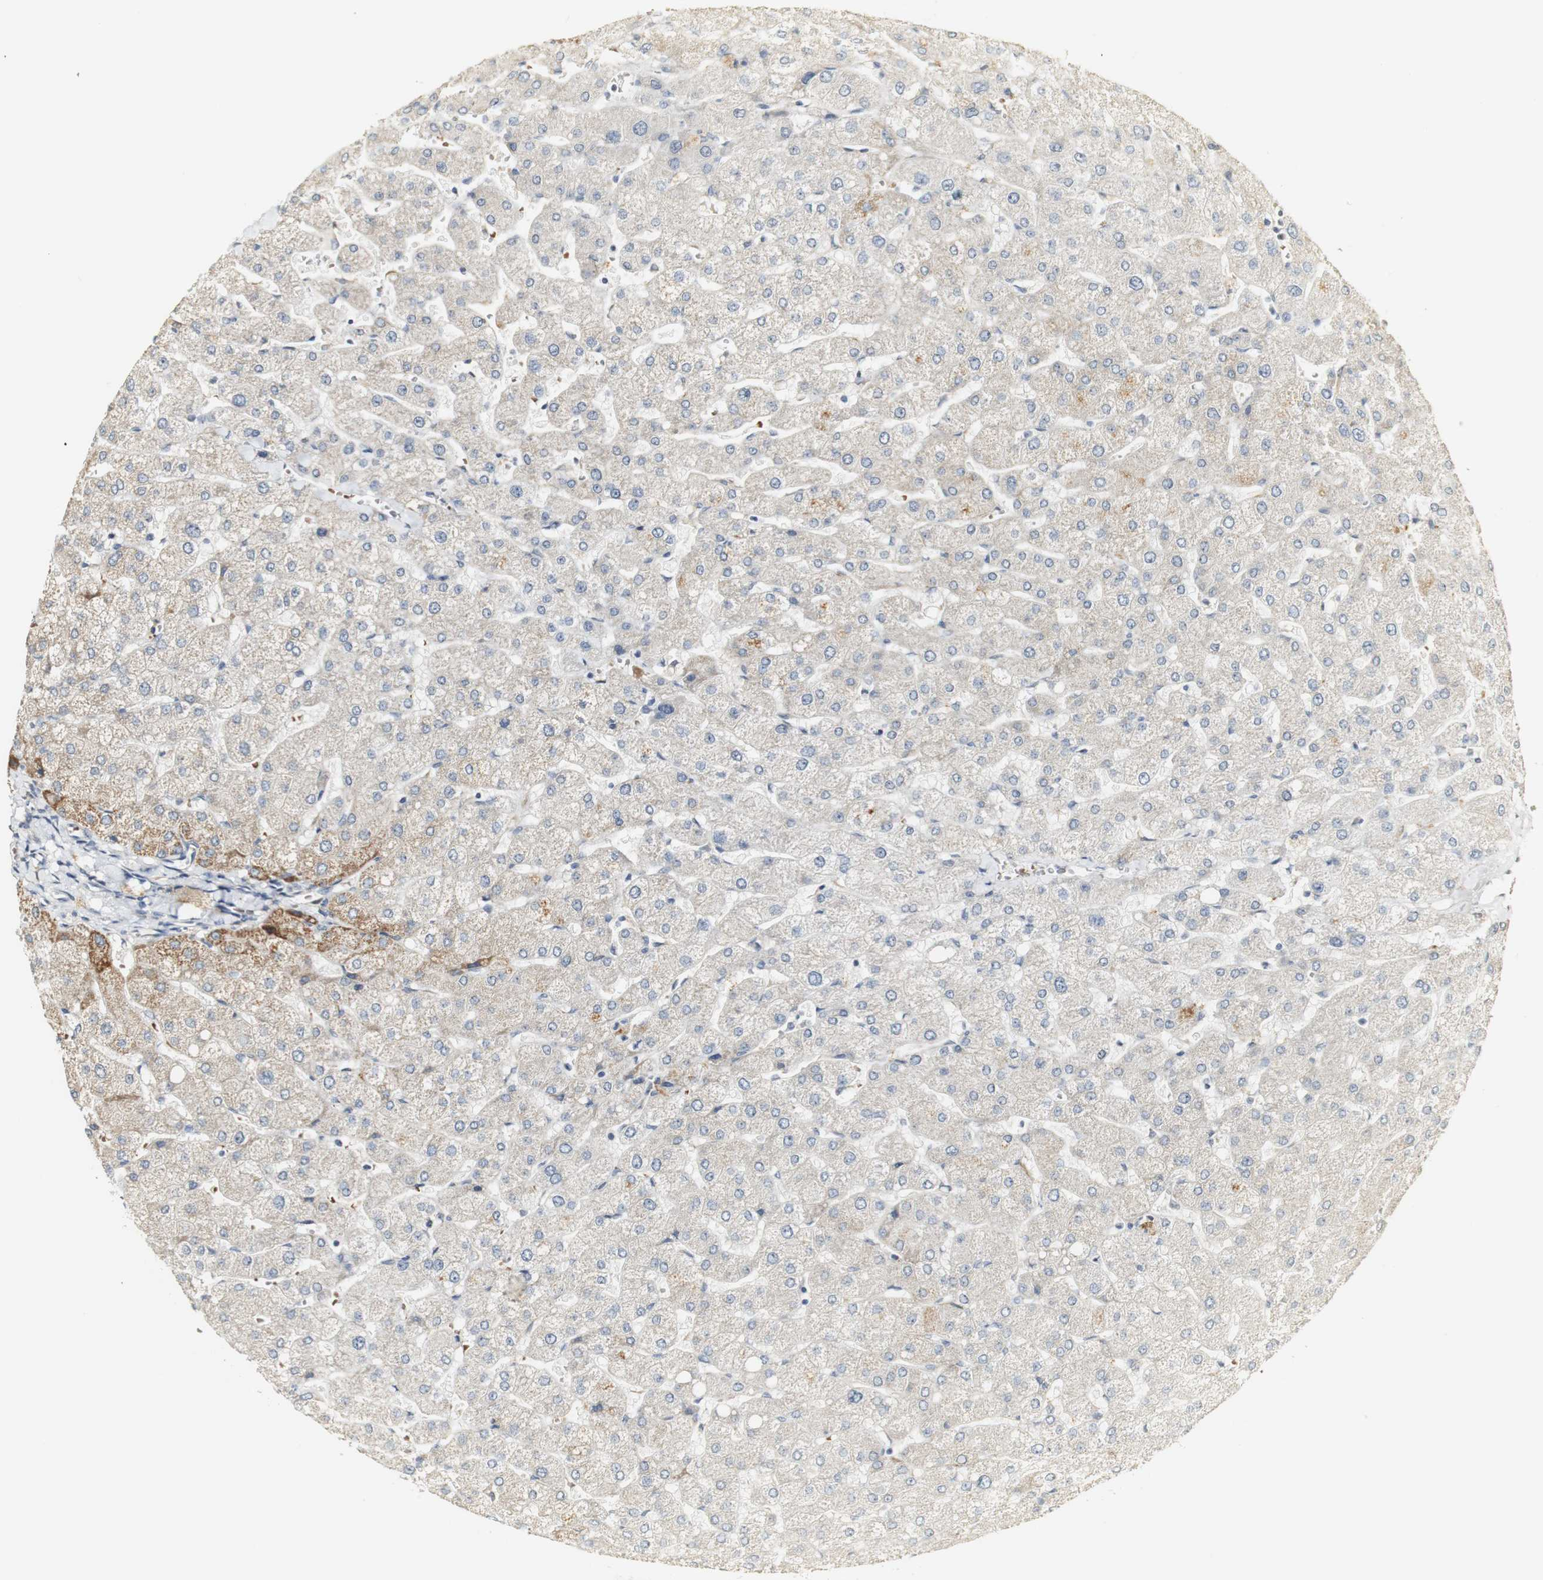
{"staining": {"intensity": "negative", "quantity": "none", "location": "none"}, "tissue": "liver", "cell_type": "Cholangiocytes", "image_type": "normal", "snomed": [{"axis": "morphology", "description": "Normal tissue, NOS"}, {"axis": "topography", "description": "Liver"}], "caption": "DAB (3,3'-diaminobenzidine) immunohistochemical staining of benign human liver shows no significant staining in cholangiocytes.", "gene": "SYT7", "patient": {"sex": "male", "age": 55}}